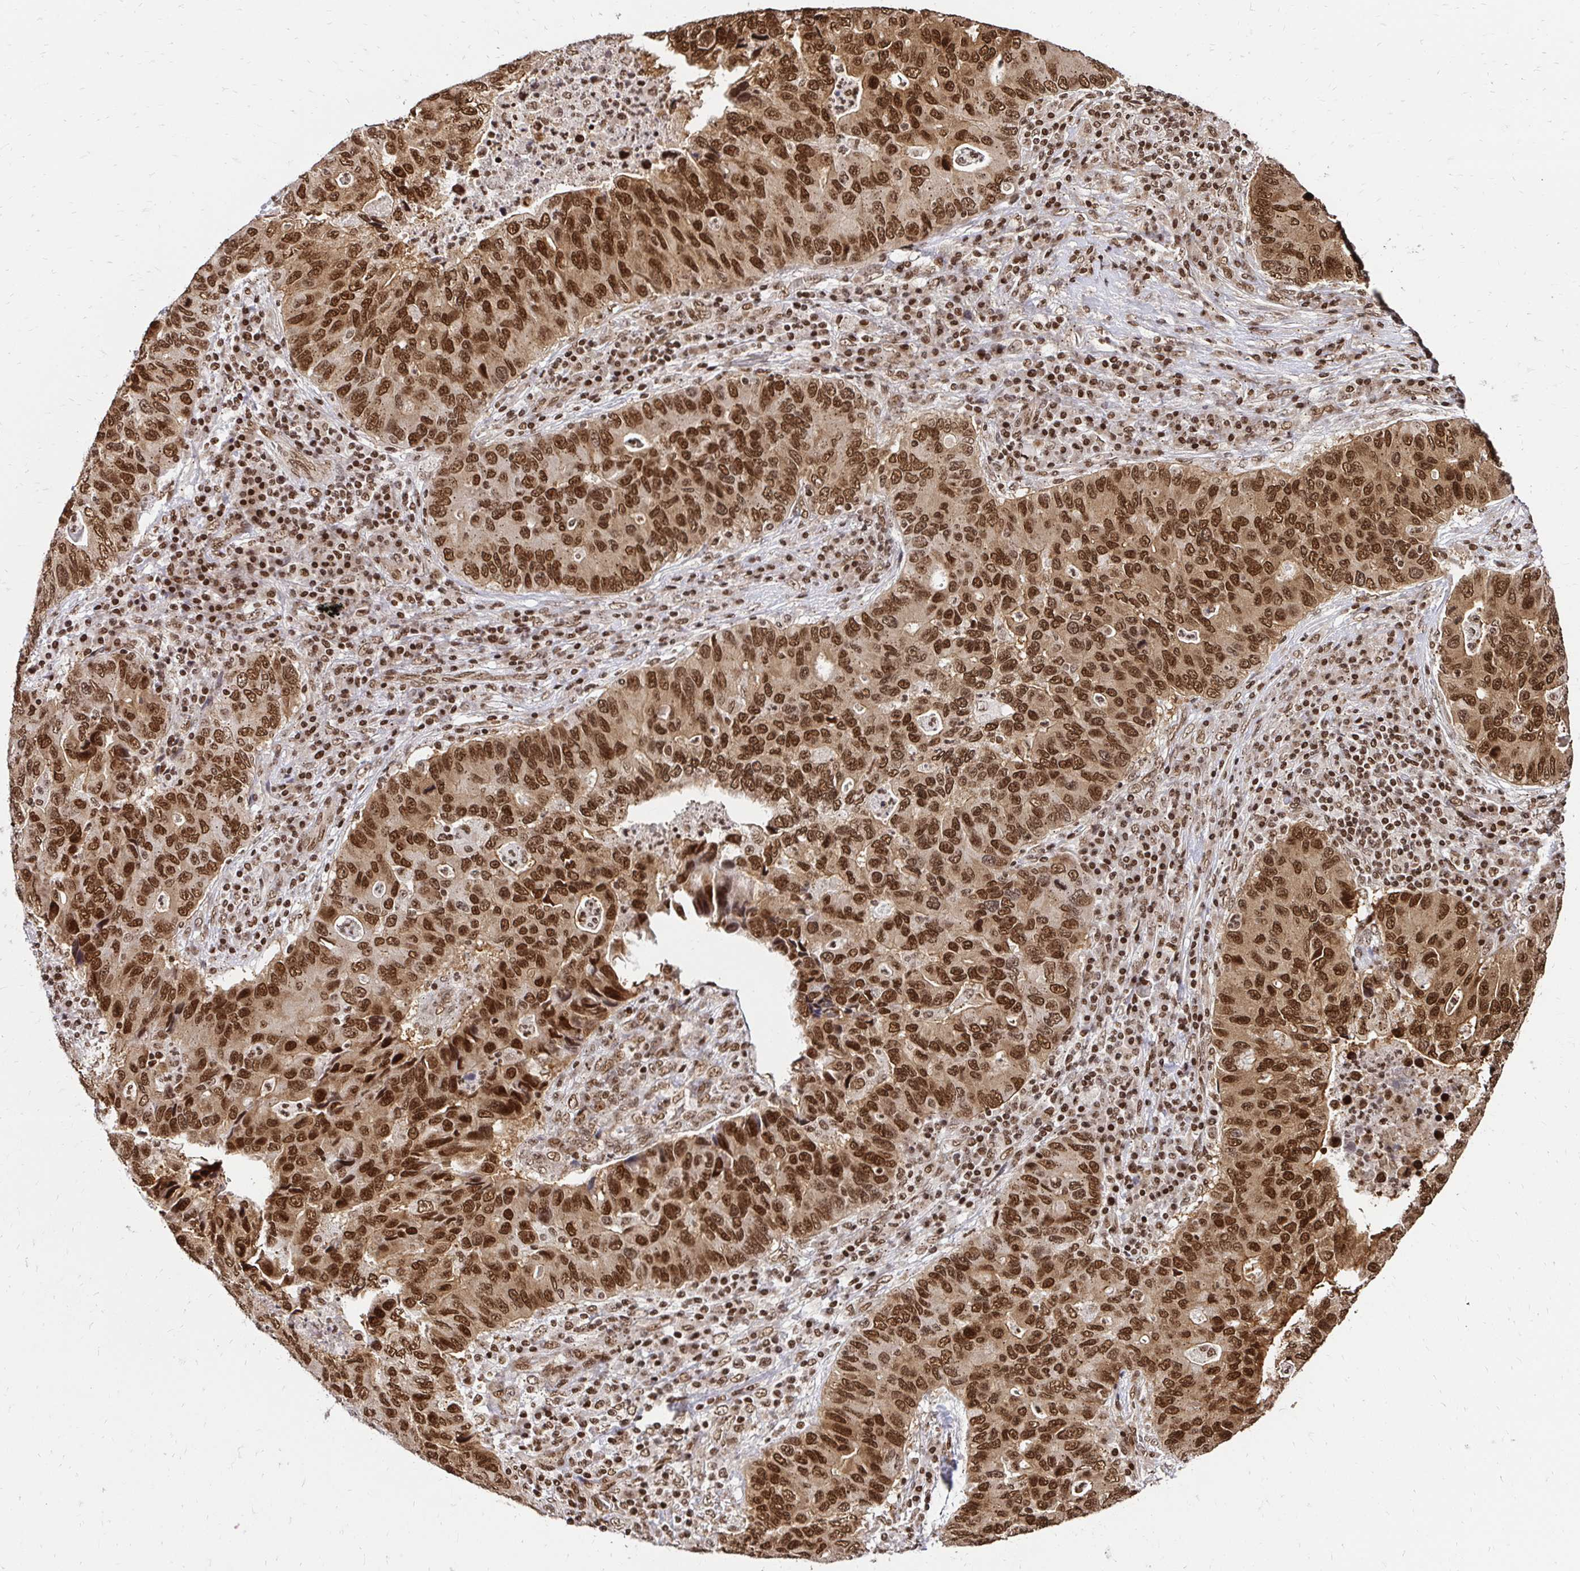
{"staining": {"intensity": "strong", "quantity": ">75%", "location": "nuclear"}, "tissue": "lung cancer", "cell_type": "Tumor cells", "image_type": "cancer", "snomed": [{"axis": "morphology", "description": "Adenocarcinoma, NOS"}, {"axis": "morphology", "description": "Adenocarcinoma, metastatic, NOS"}, {"axis": "topography", "description": "Lymph node"}, {"axis": "topography", "description": "Lung"}], "caption": "This is a micrograph of immunohistochemistry (IHC) staining of lung metastatic adenocarcinoma, which shows strong staining in the nuclear of tumor cells.", "gene": "GLYR1", "patient": {"sex": "female", "age": 54}}